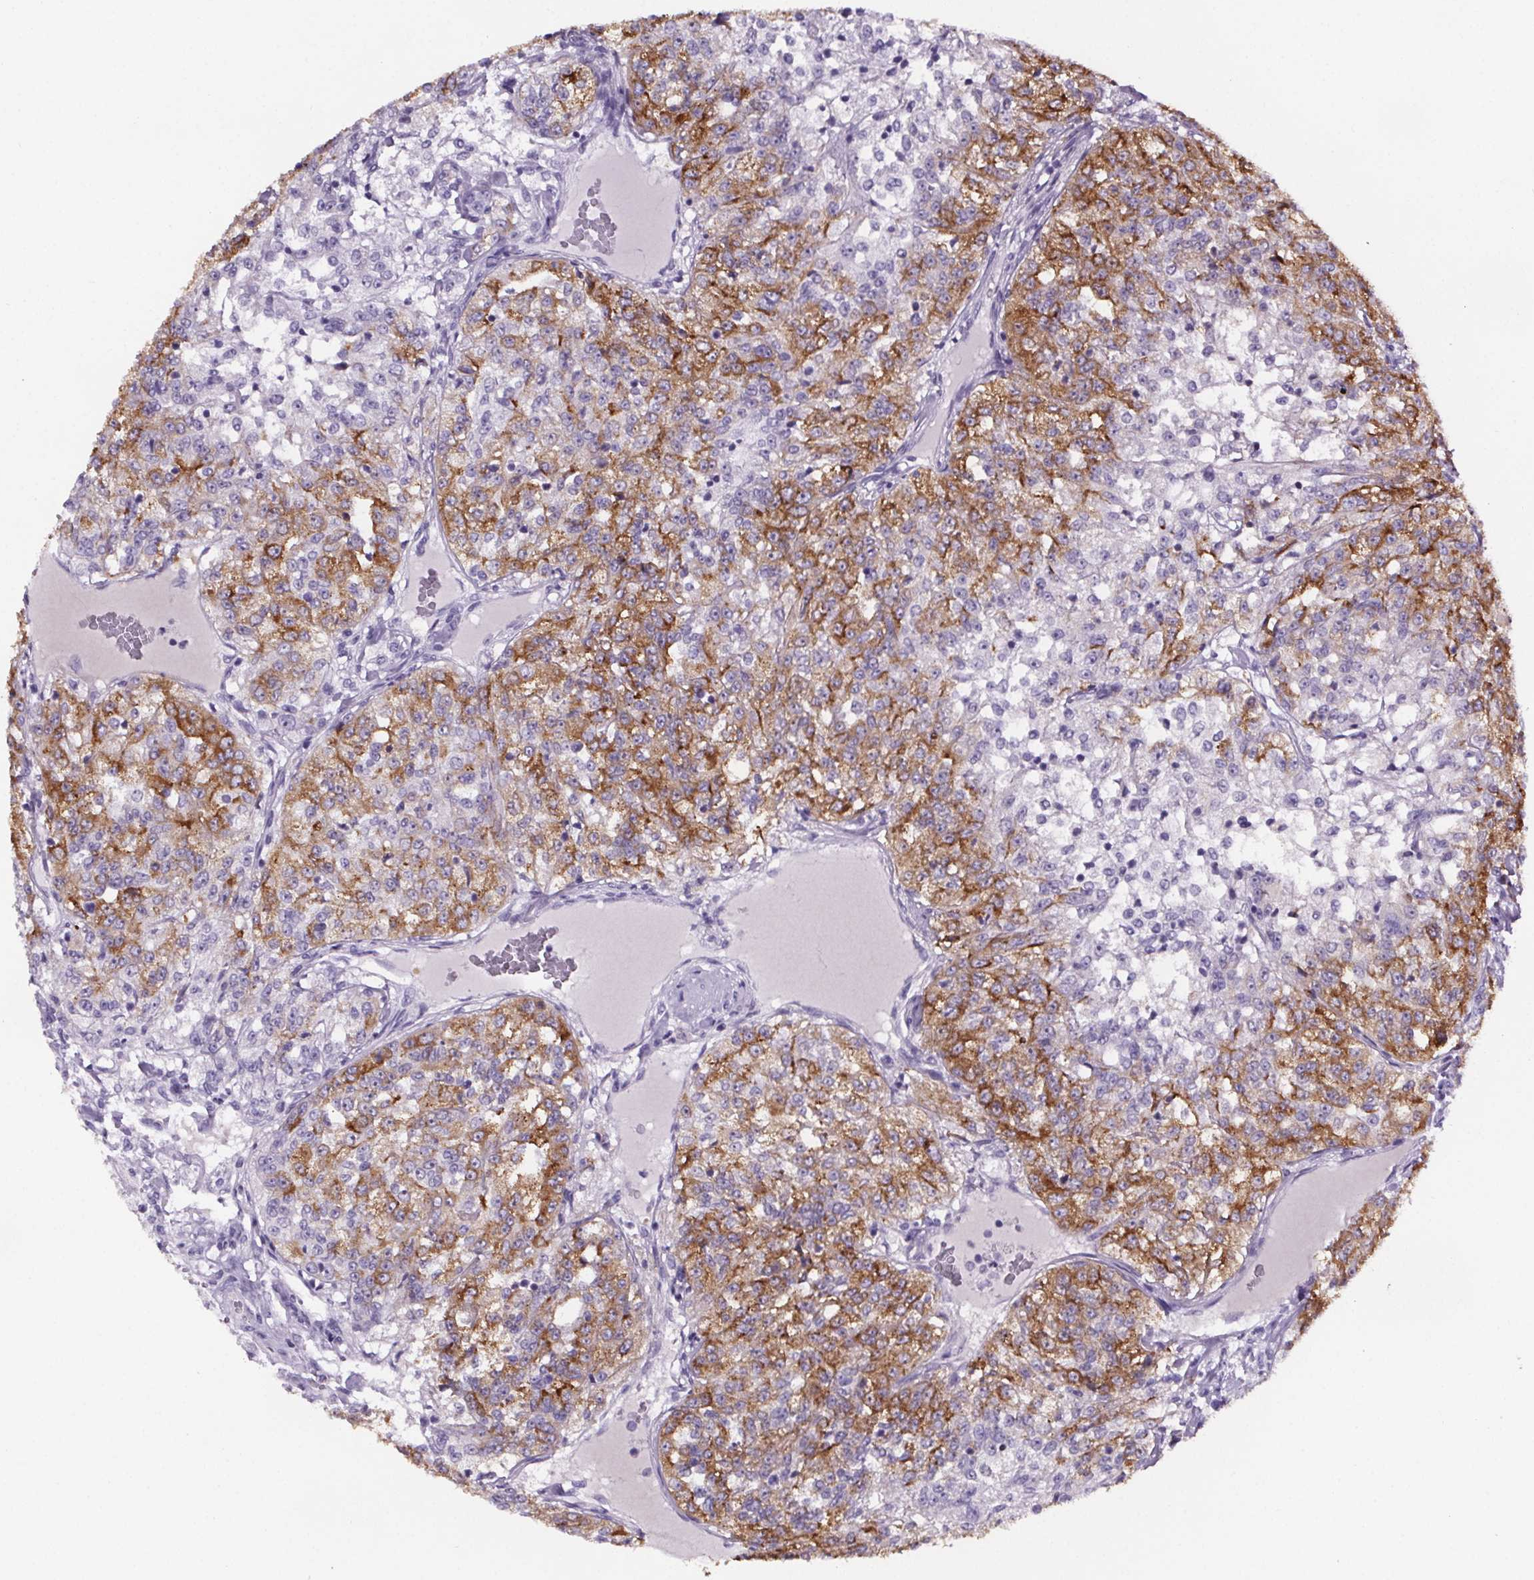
{"staining": {"intensity": "moderate", "quantity": "25%-75%", "location": "cytoplasmic/membranous"}, "tissue": "renal cancer", "cell_type": "Tumor cells", "image_type": "cancer", "snomed": [{"axis": "morphology", "description": "Adenocarcinoma, NOS"}, {"axis": "topography", "description": "Kidney"}], "caption": "IHC (DAB) staining of human adenocarcinoma (renal) shows moderate cytoplasmic/membranous protein staining in approximately 25%-75% of tumor cells. Using DAB (3,3'-diaminobenzidine) (brown) and hematoxylin (blue) stains, captured at high magnification using brightfield microscopy.", "gene": "CUBN", "patient": {"sex": "female", "age": 63}}